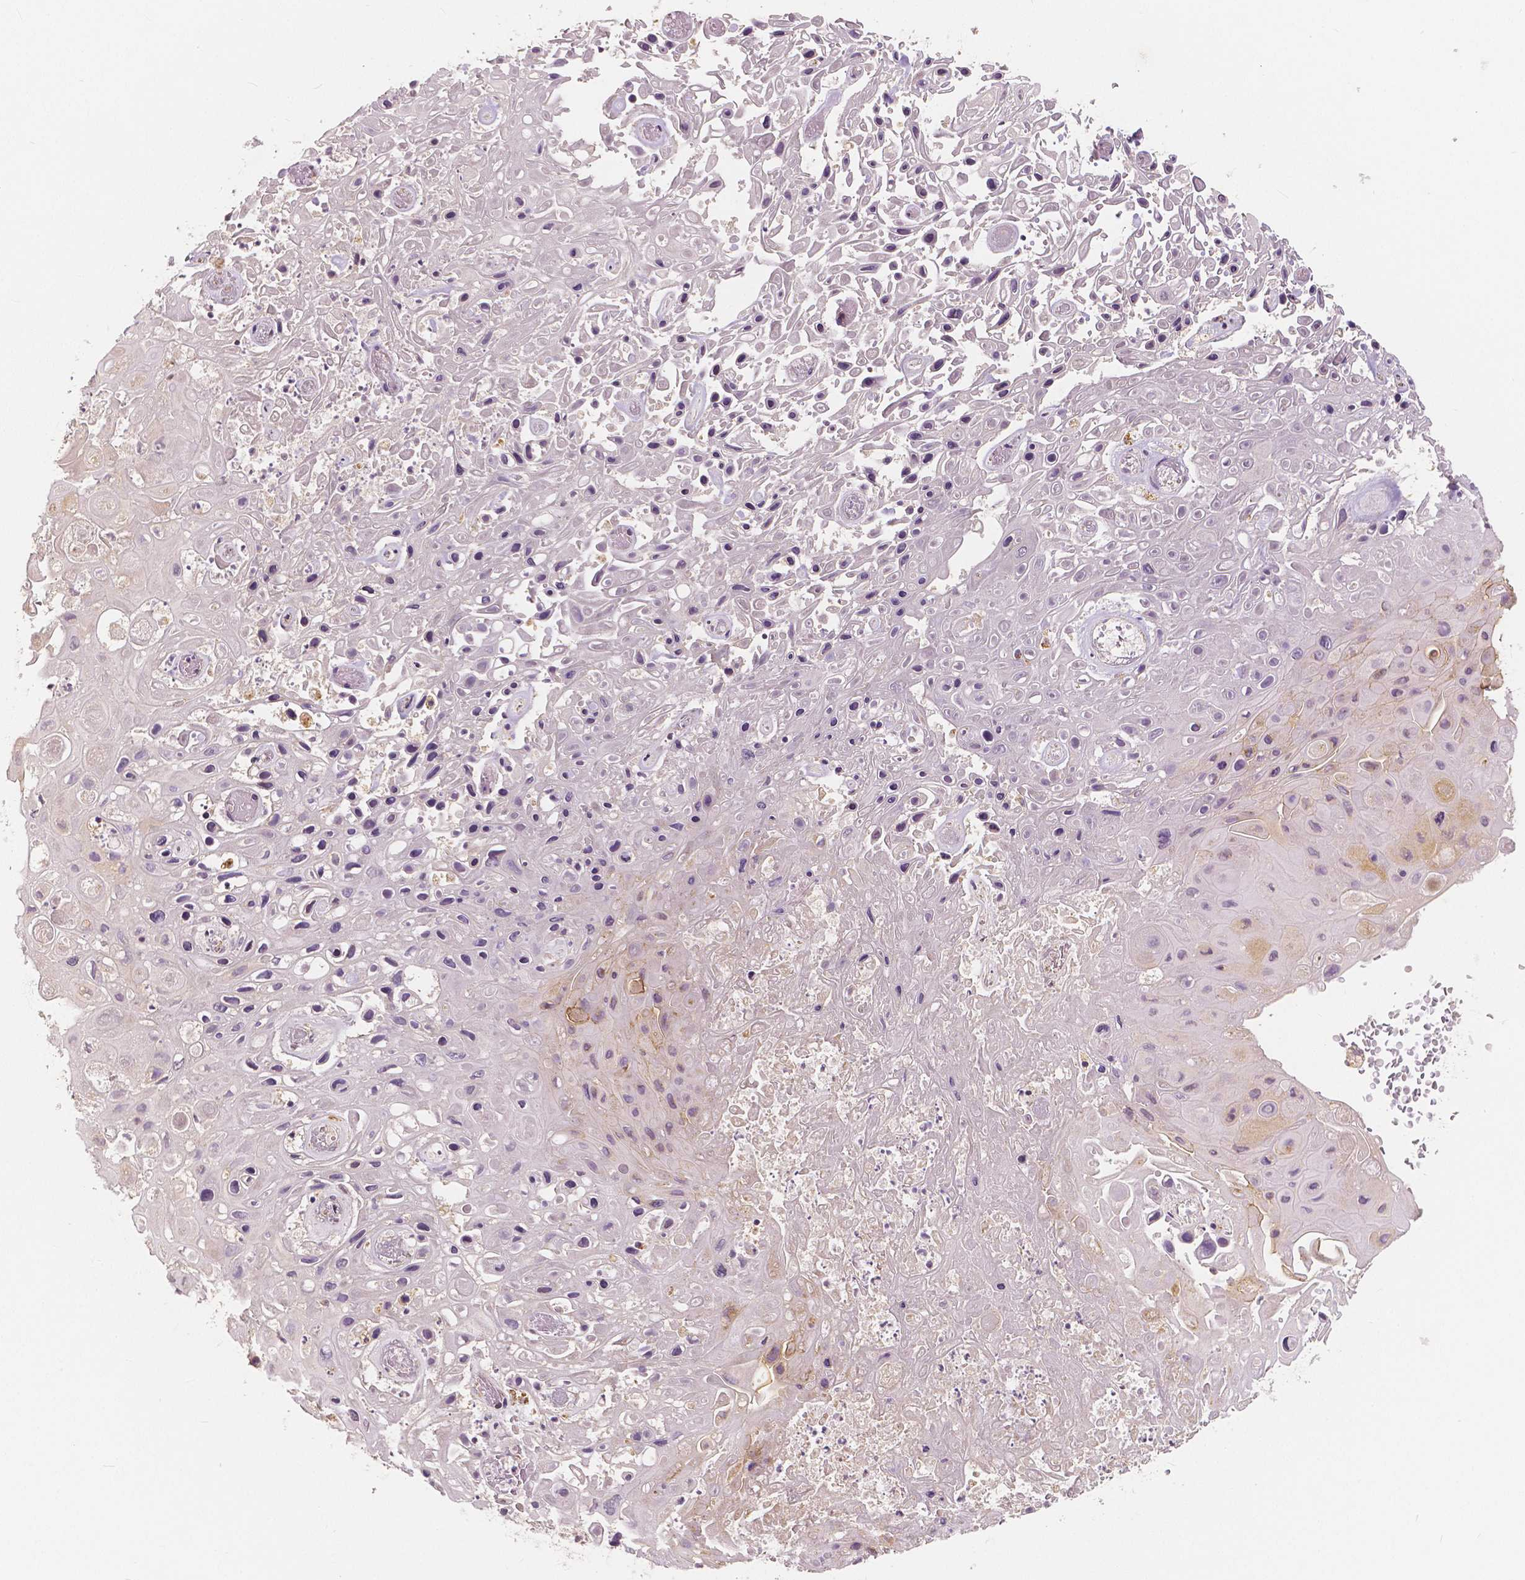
{"staining": {"intensity": "weak", "quantity": "<25%", "location": "cytoplasmic/membranous"}, "tissue": "skin cancer", "cell_type": "Tumor cells", "image_type": "cancer", "snomed": [{"axis": "morphology", "description": "Squamous cell carcinoma, NOS"}, {"axis": "topography", "description": "Skin"}], "caption": "An IHC micrograph of skin cancer is shown. There is no staining in tumor cells of skin cancer.", "gene": "SNX12", "patient": {"sex": "male", "age": 82}}